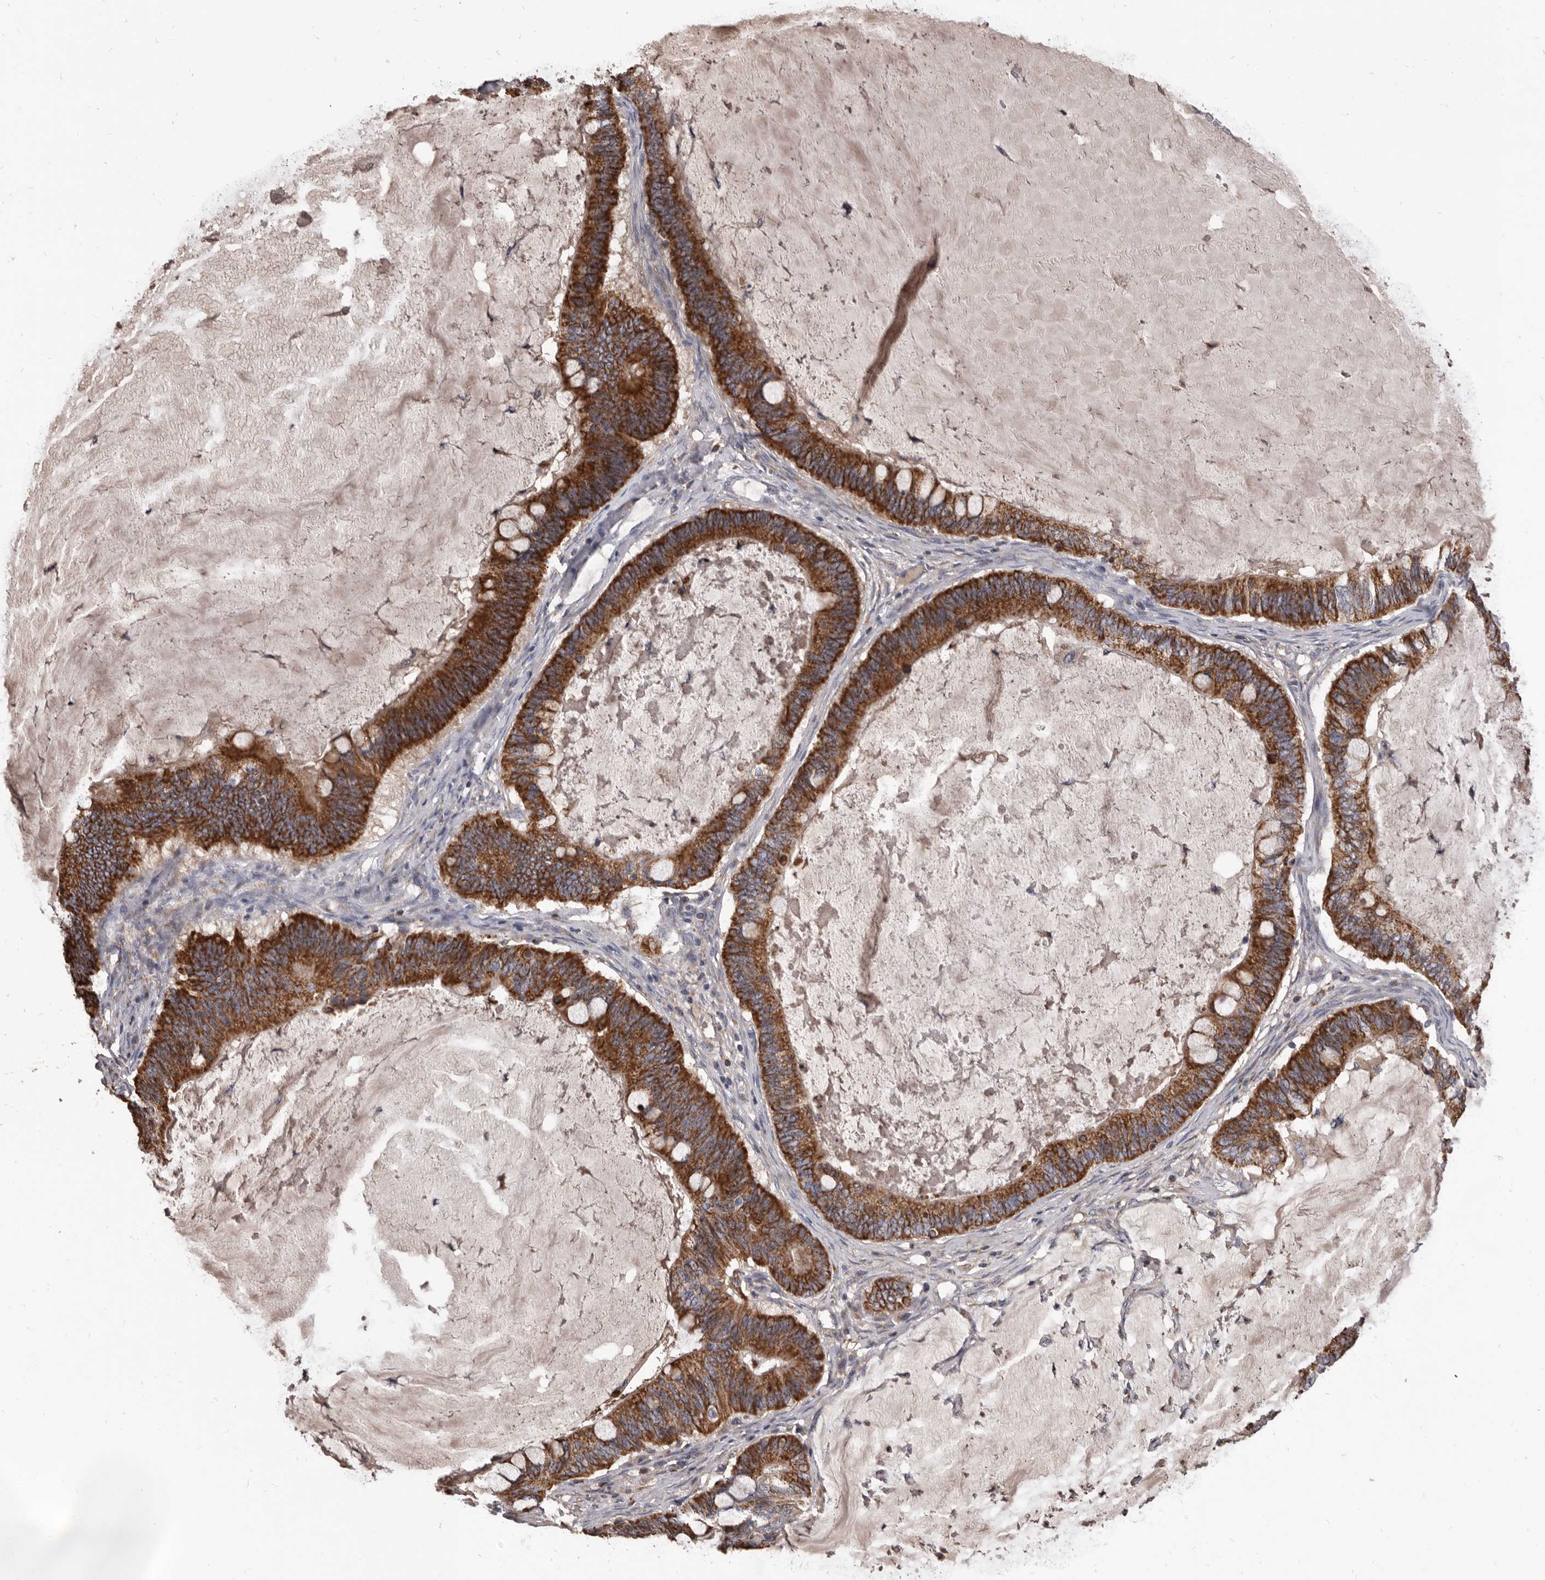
{"staining": {"intensity": "strong", "quantity": ">75%", "location": "cytoplasmic/membranous"}, "tissue": "ovarian cancer", "cell_type": "Tumor cells", "image_type": "cancer", "snomed": [{"axis": "morphology", "description": "Cystadenocarcinoma, mucinous, NOS"}, {"axis": "topography", "description": "Ovary"}], "caption": "A high amount of strong cytoplasmic/membranous expression is seen in about >75% of tumor cells in ovarian cancer tissue.", "gene": "ALDH5A1", "patient": {"sex": "female", "age": 61}}